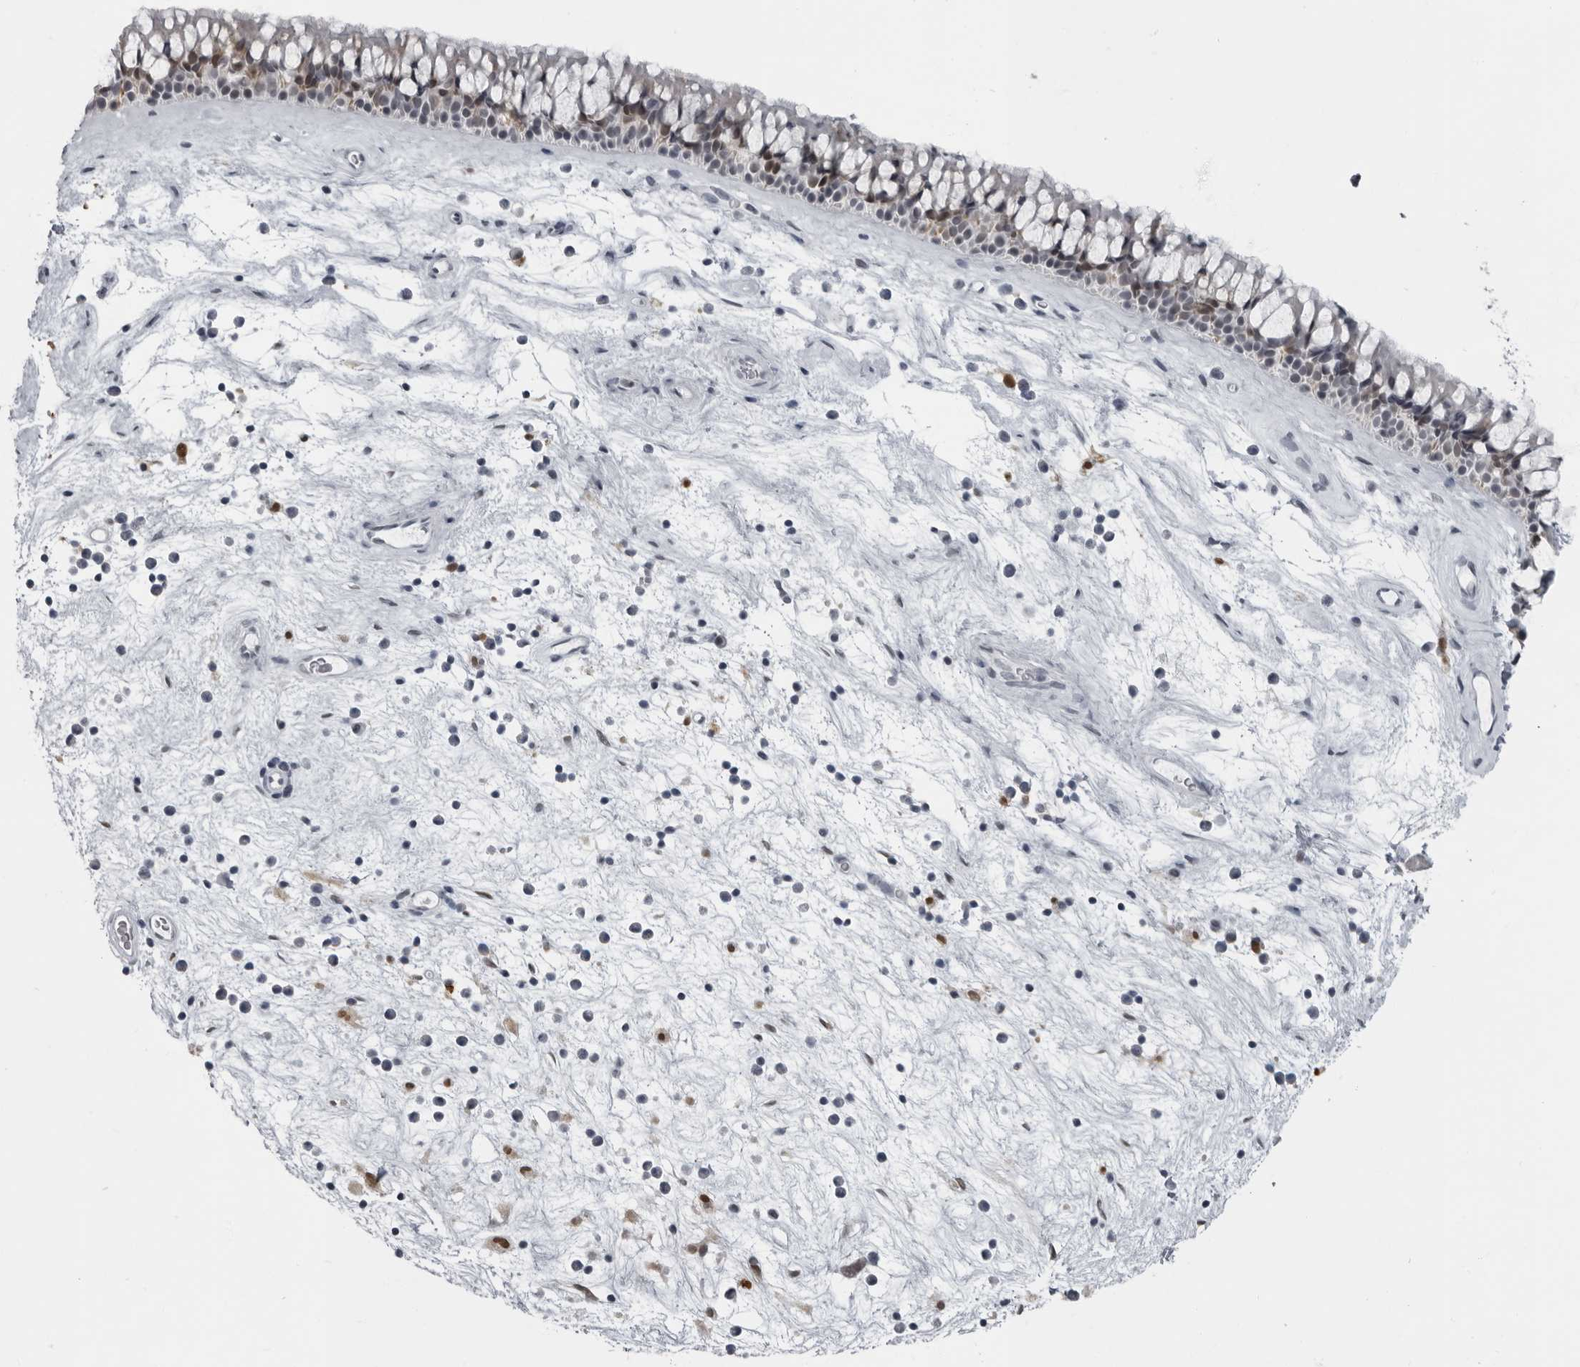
{"staining": {"intensity": "moderate", "quantity": "25%-75%", "location": "nuclear"}, "tissue": "nasopharynx", "cell_type": "Respiratory epithelial cells", "image_type": "normal", "snomed": [{"axis": "morphology", "description": "Normal tissue, NOS"}, {"axis": "topography", "description": "Nasopharynx"}], "caption": "Brown immunohistochemical staining in benign nasopharynx exhibits moderate nuclear expression in approximately 25%-75% of respiratory epithelial cells. Immunohistochemistry stains the protein in brown and the nuclei are stained blue.", "gene": "LZIC", "patient": {"sex": "male", "age": 64}}